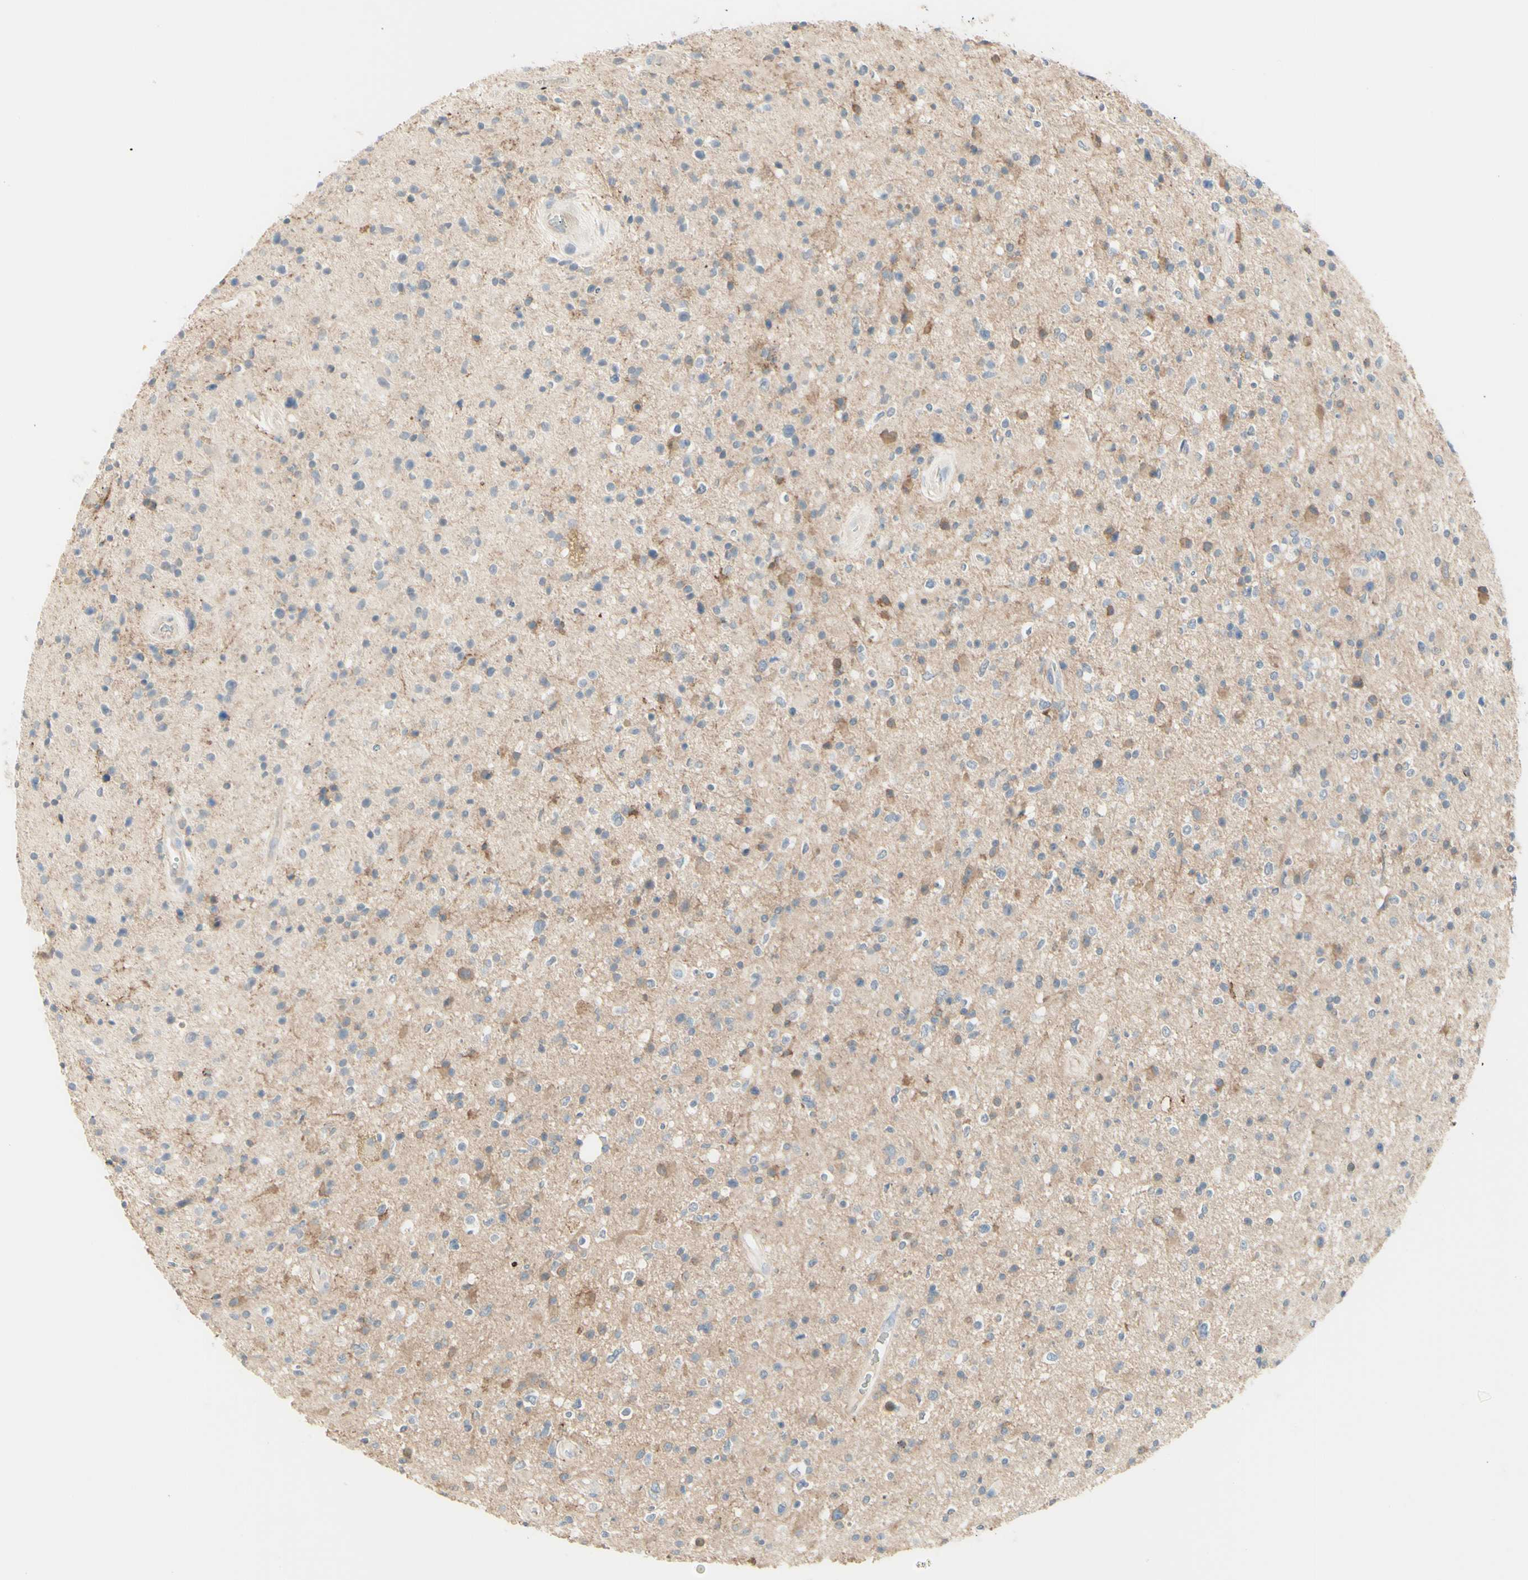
{"staining": {"intensity": "weak", "quantity": "25%-75%", "location": "cytoplasmic/membranous"}, "tissue": "glioma", "cell_type": "Tumor cells", "image_type": "cancer", "snomed": [{"axis": "morphology", "description": "Glioma, malignant, High grade"}, {"axis": "topography", "description": "Brain"}], "caption": "Tumor cells demonstrate low levels of weak cytoplasmic/membranous staining in approximately 25%-75% of cells in human glioma.", "gene": "MTM1", "patient": {"sex": "male", "age": 33}}